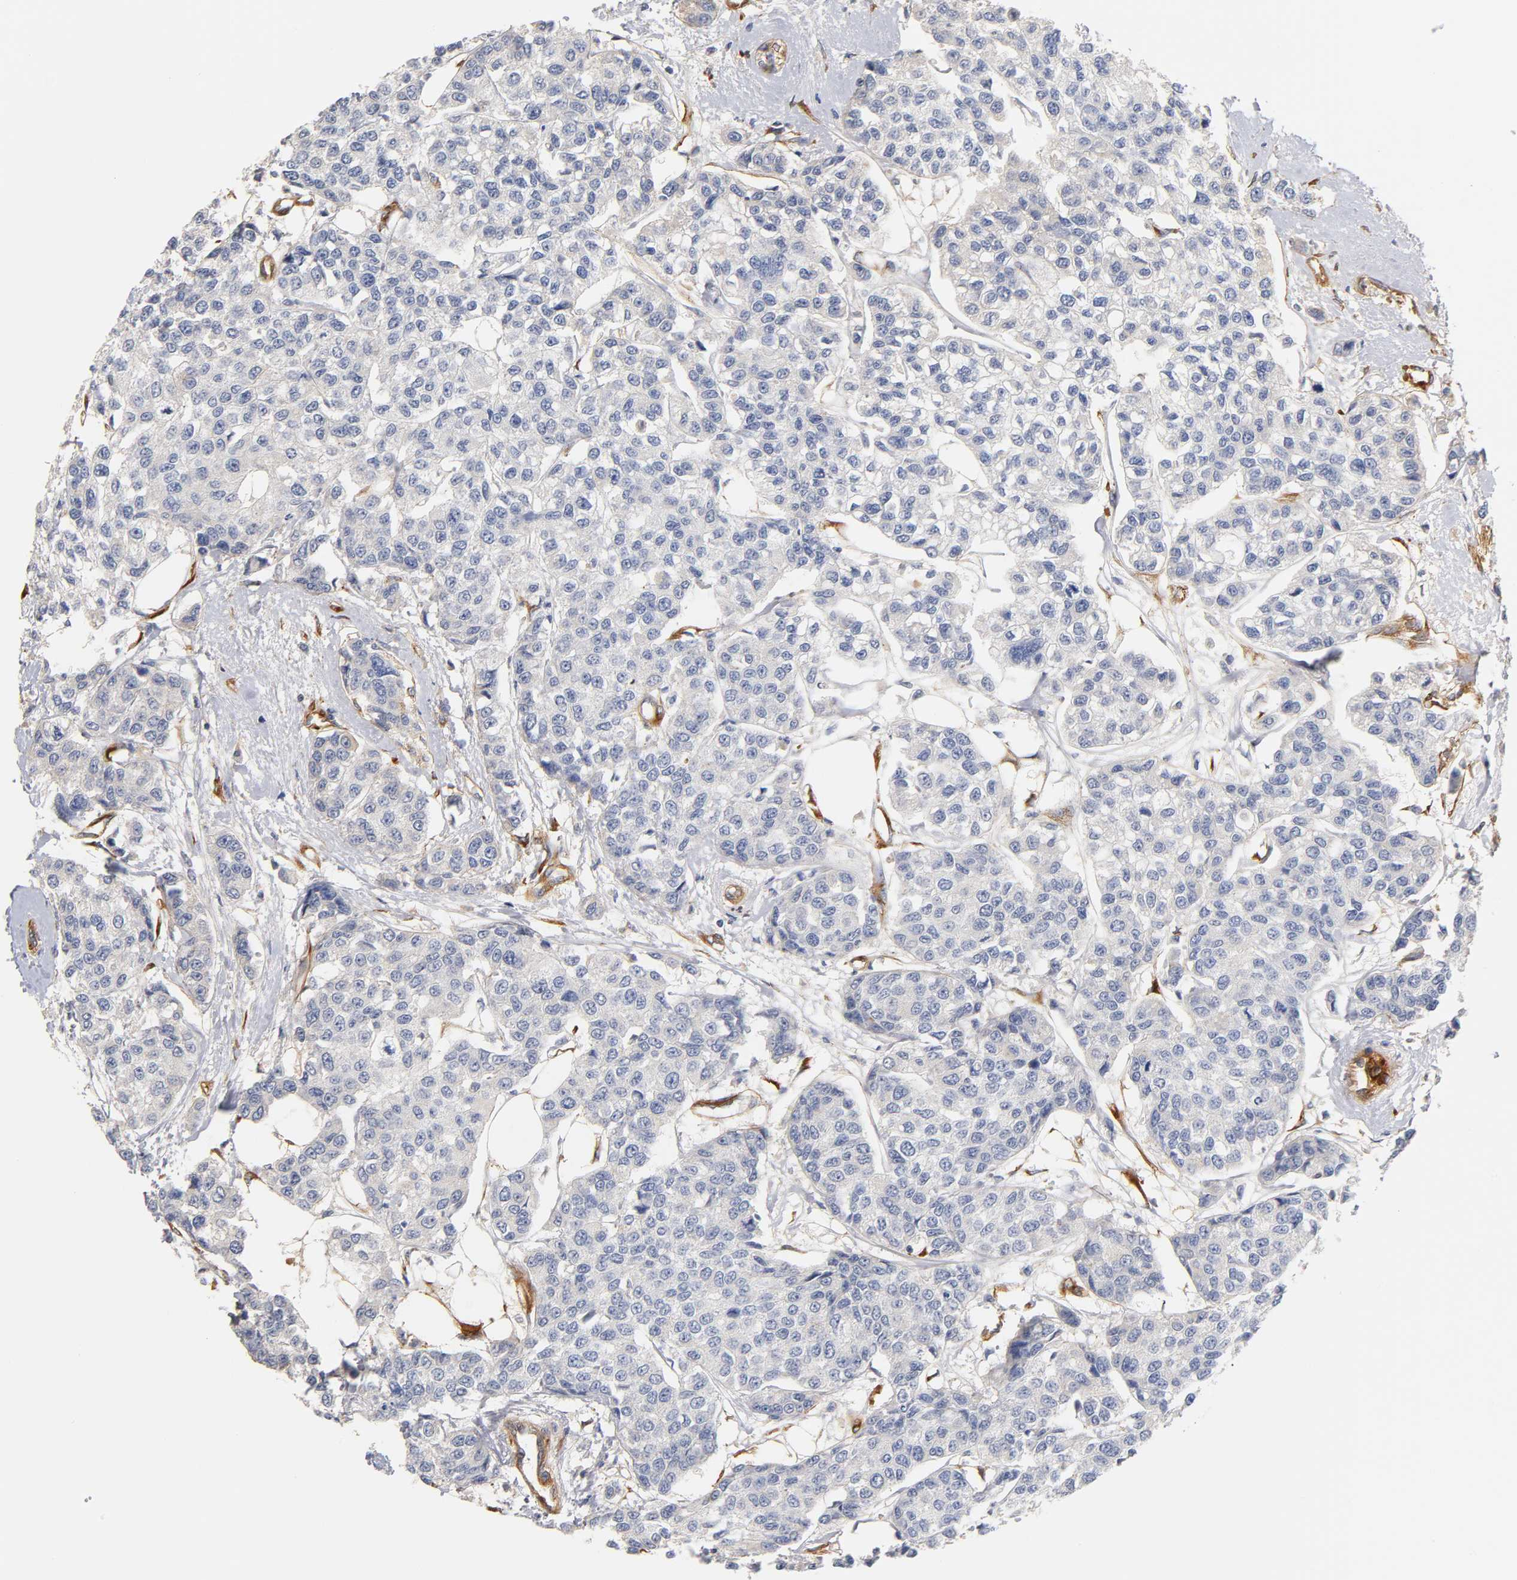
{"staining": {"intensity": "negative", "quantity": "none", "location": "none"}, "tissue": "breast cancer", "cell_type": "Tumor cells", "image_type": "cancer", "snomed": [{"axis": "morphology", "description": "Duct carcinoma"}, {"axis": "topography", "description": "Breast"}], "caption": "There is no significant positivity in tumor cells of breast cancer.", "gene": "LAMB1", "patient": {"sex": "female", "age": 51}}